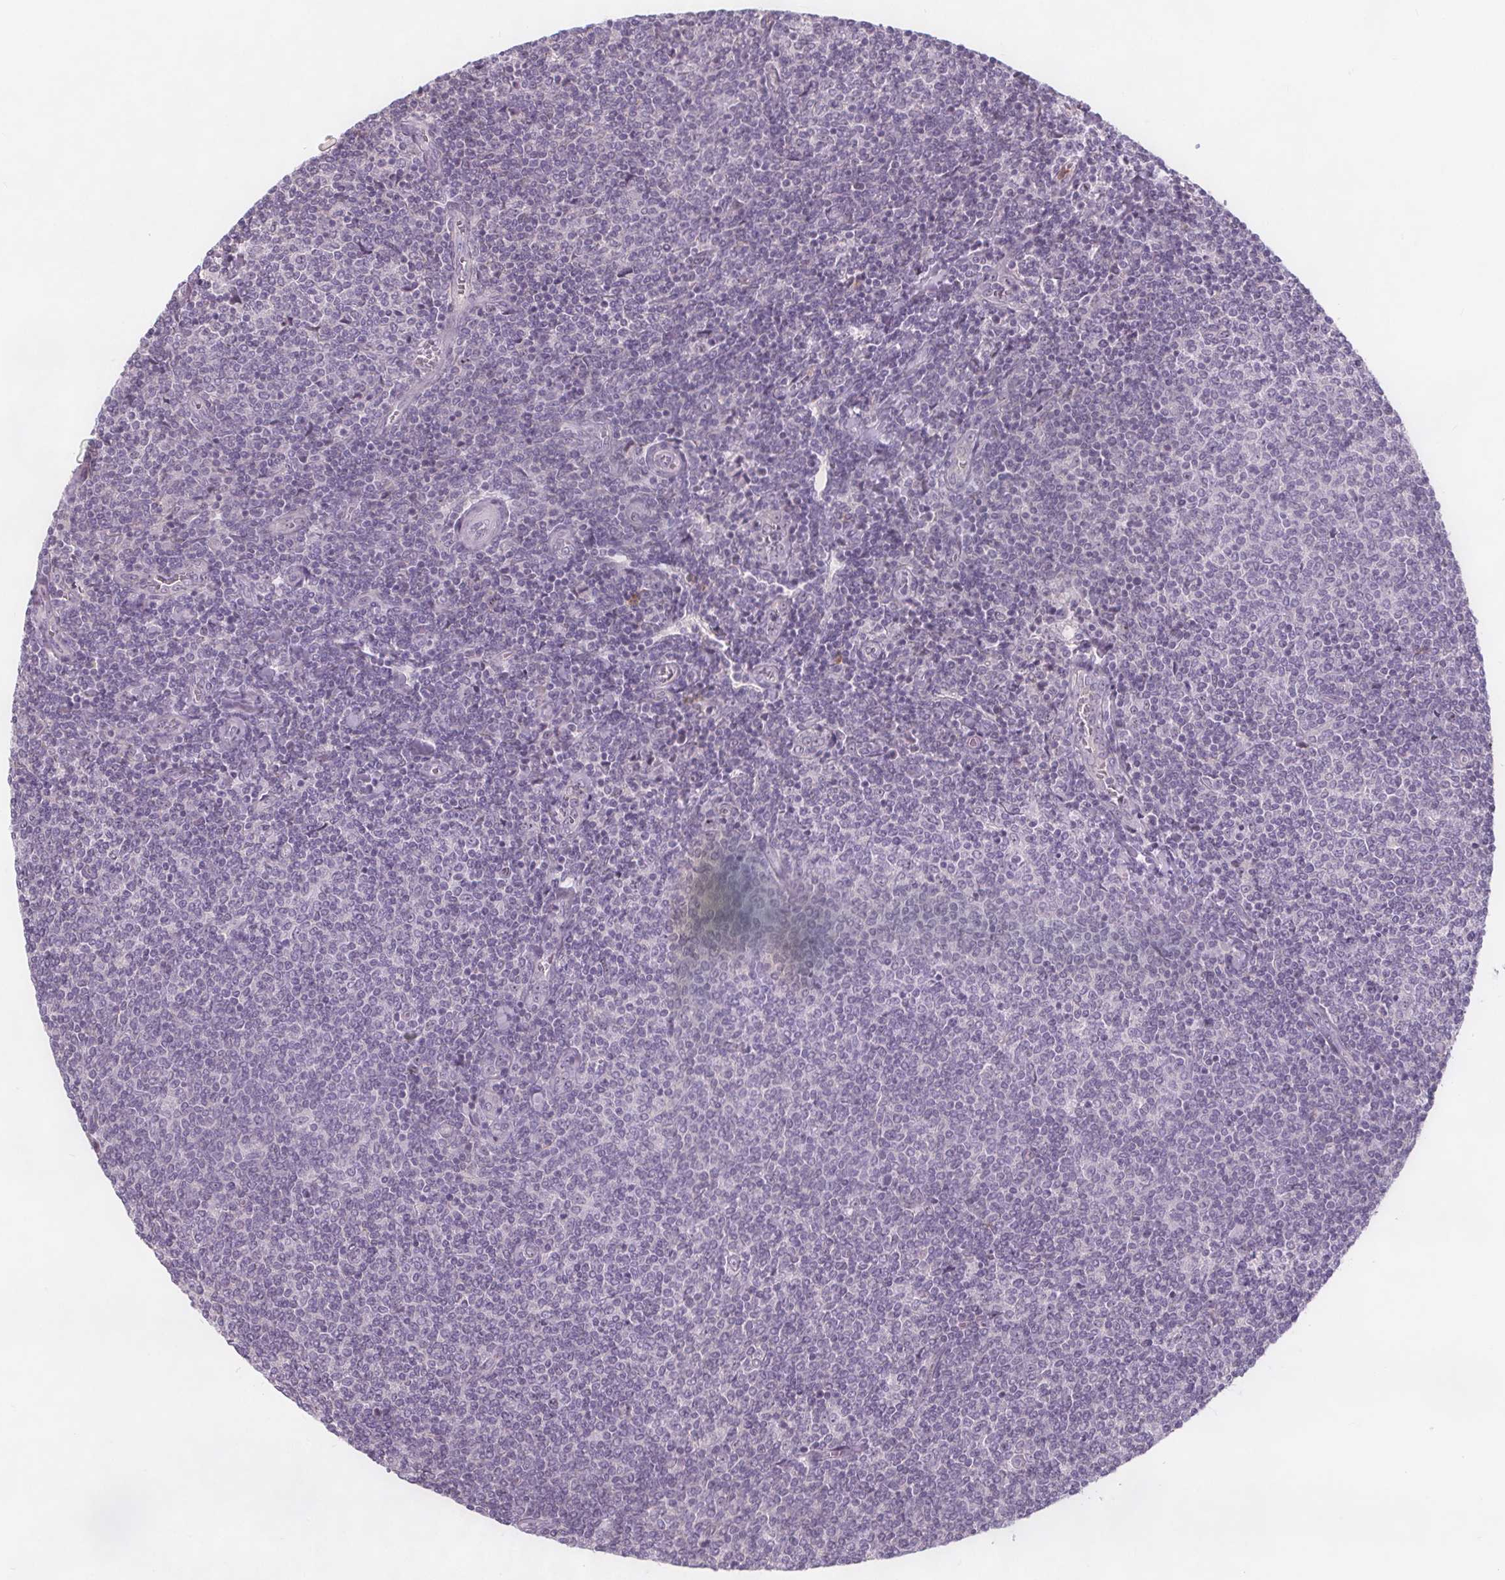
{"staining": {"intensity": "negative", "quantity": "none", "location": "none"}, "tissue": "lymphoma", "cell_type": "Tumor cells", "image_type": "cancer", "snomed": [{"axis": "morphology", "description": "Malignant lymphoma, non-Hodgkin's type, Low grade"}, {"axis": "topography", "description": "Lymph node"}], "caption": "IHC photomicrograph of human lymphoma stained for a protein (brown), which demonstrates no expression in tumor cells.", "gene": "NOLC1", "patient": {"sex": "male", "age": 52}}